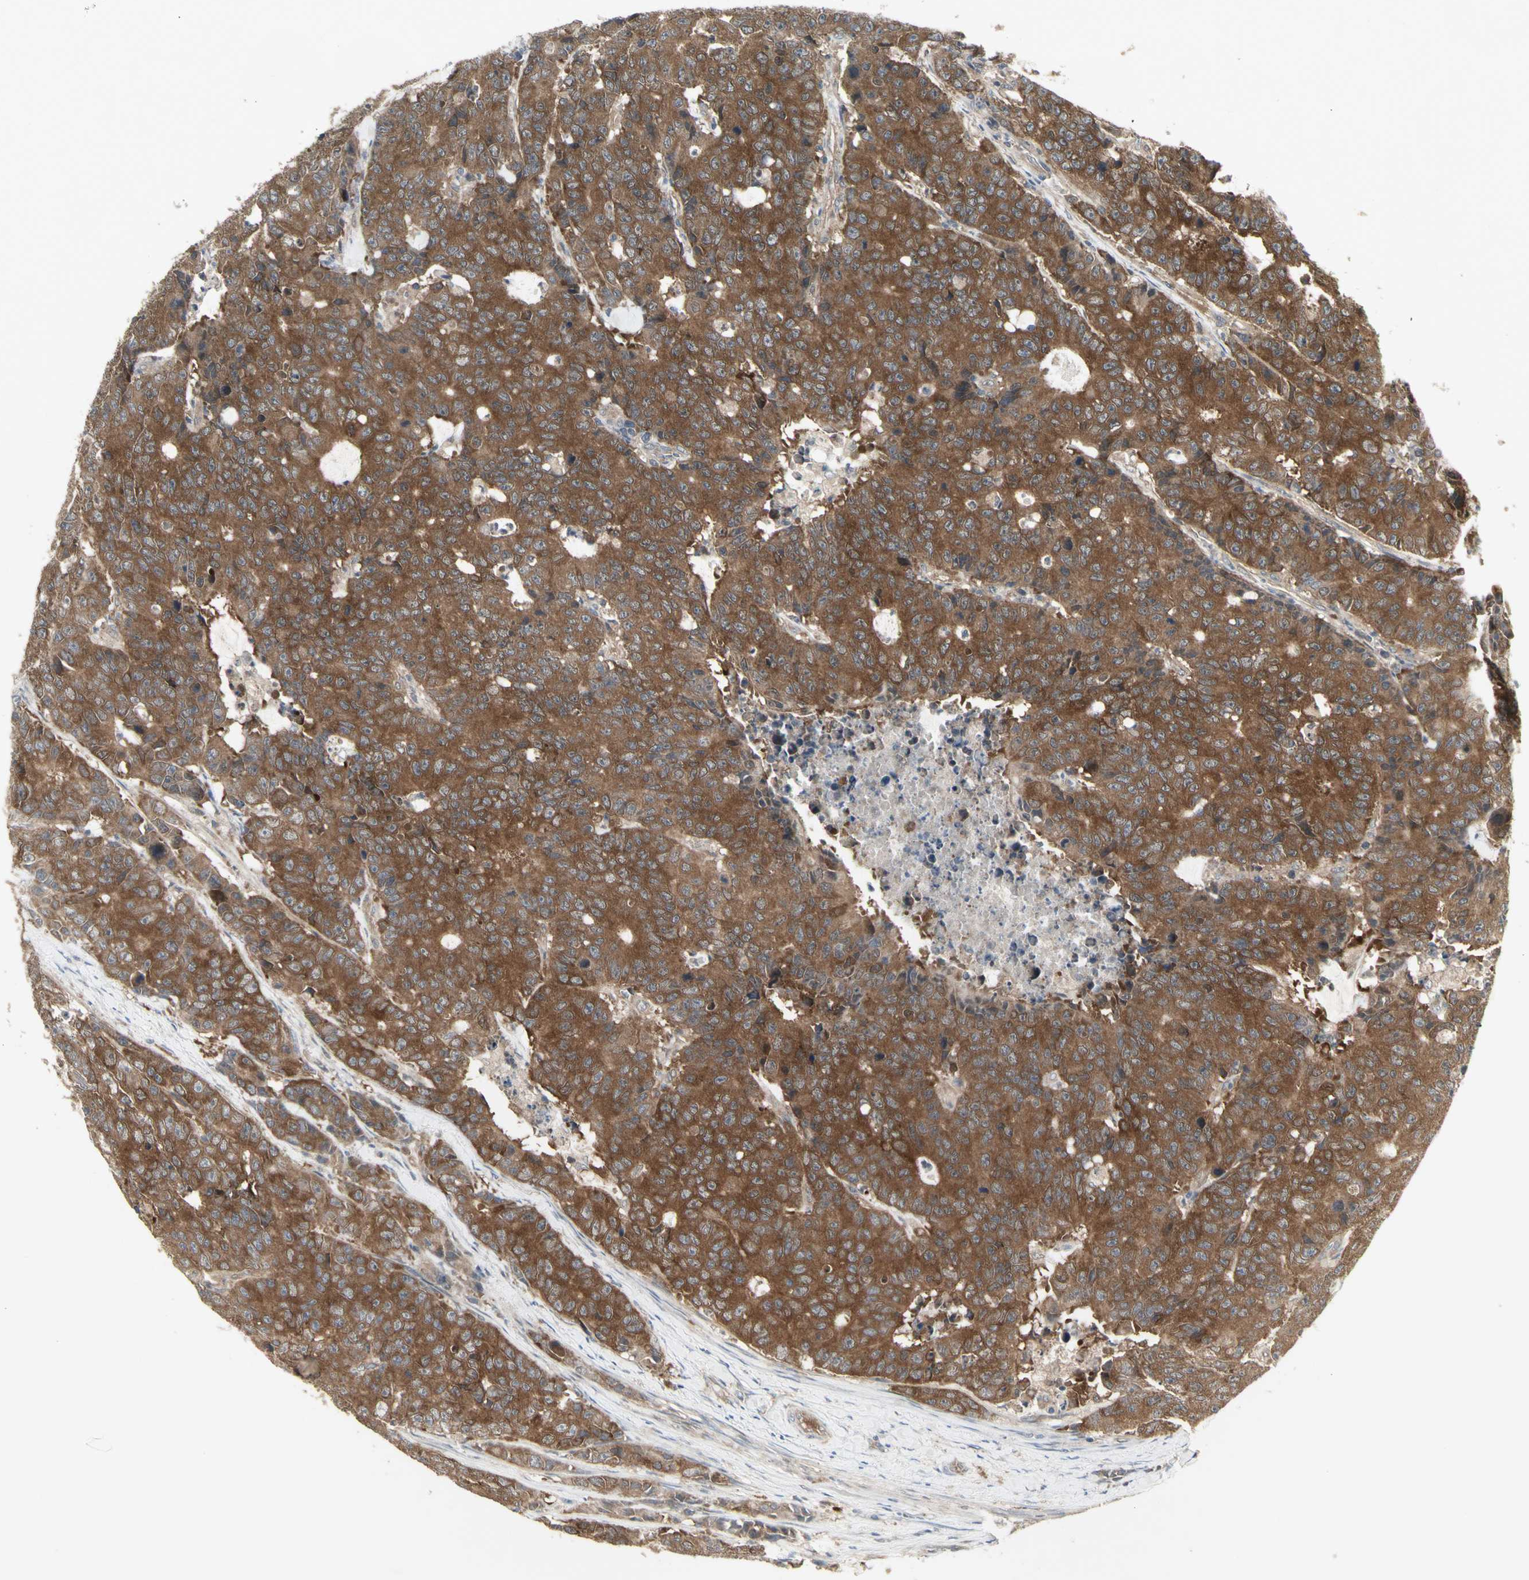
{"staining": {"intensity": "strong", "quantity": ">75%", "location": "cytoplasmic/membranous"}, "tissue": "colorectal cancer", "cell_type": "Tumor cells", "image_type": "cancer", "snomed": [{"axis": "morphology", "description": "Adenocarcinoma, NOS"}, {"axis": "topography", "description": "Colon"}], "caption": "Colorectal adenocarcinoma stained for a protein (brown) exhibits strong cytoplasmic/membranous positive expression in approximately >75% of tumor cells.", "gene": "CHURC1-FNTB", "patient": {"sex": "female", "age": 86}}